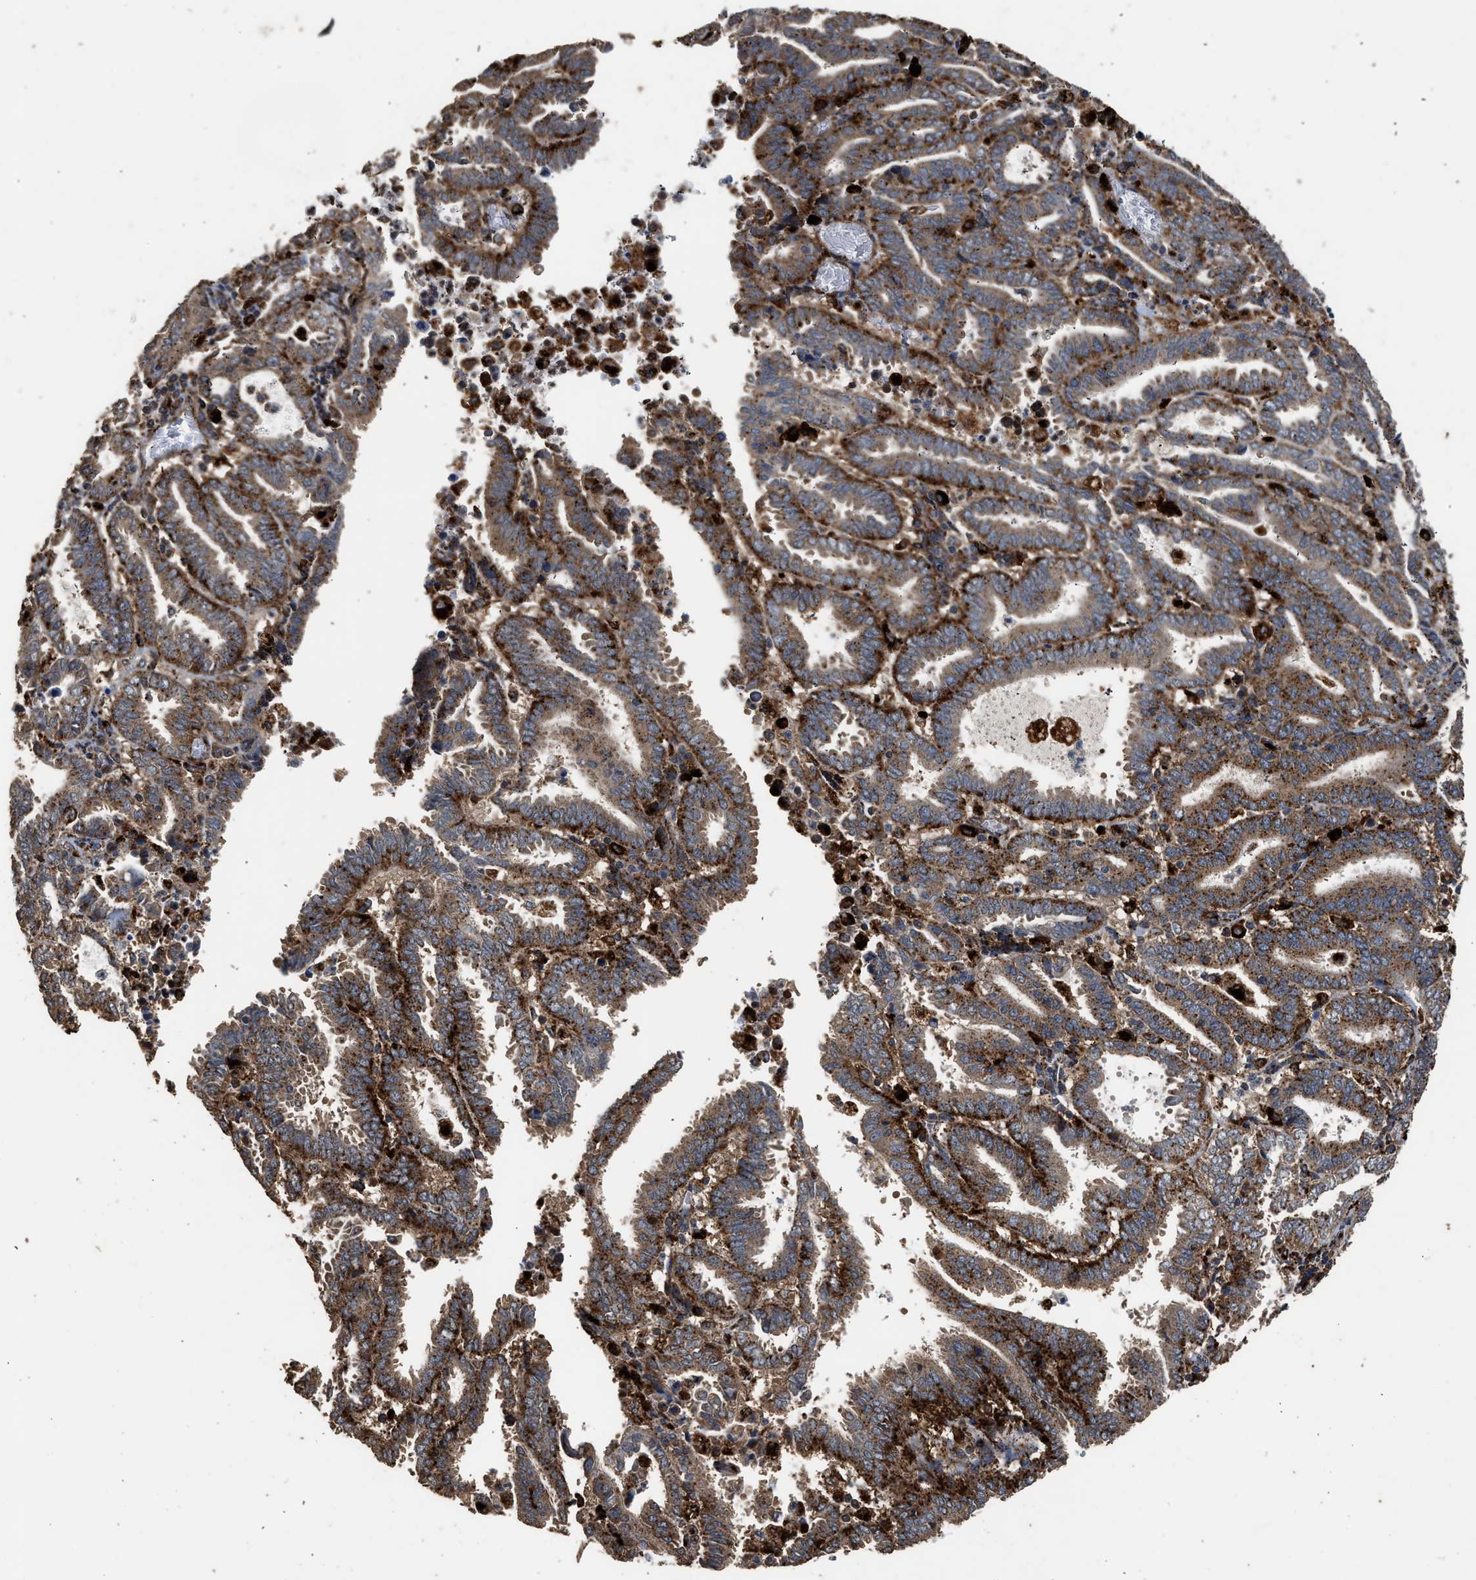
{"staining": {"intensity": "strong", "quantity": ">75%", "location": "cytoplasmic/membranous"}, "tissue": "endometrial cancer", "cell_type": "Tumor cells", "image_type": "cancer", "snomed": [{"axis": "morphology", "description": "Adenocarcinoma, NOS"}, {"axis": "topography", "description": "Uterus"}], "caption": "Protein staining by IHC exhibits strong cytoplasmic/membranous positivity in about >75% of tumor cells in adenocarcinoma (endometrial).", "gene": "CTSV", "patient": {"sex": "female", "age": 83}}